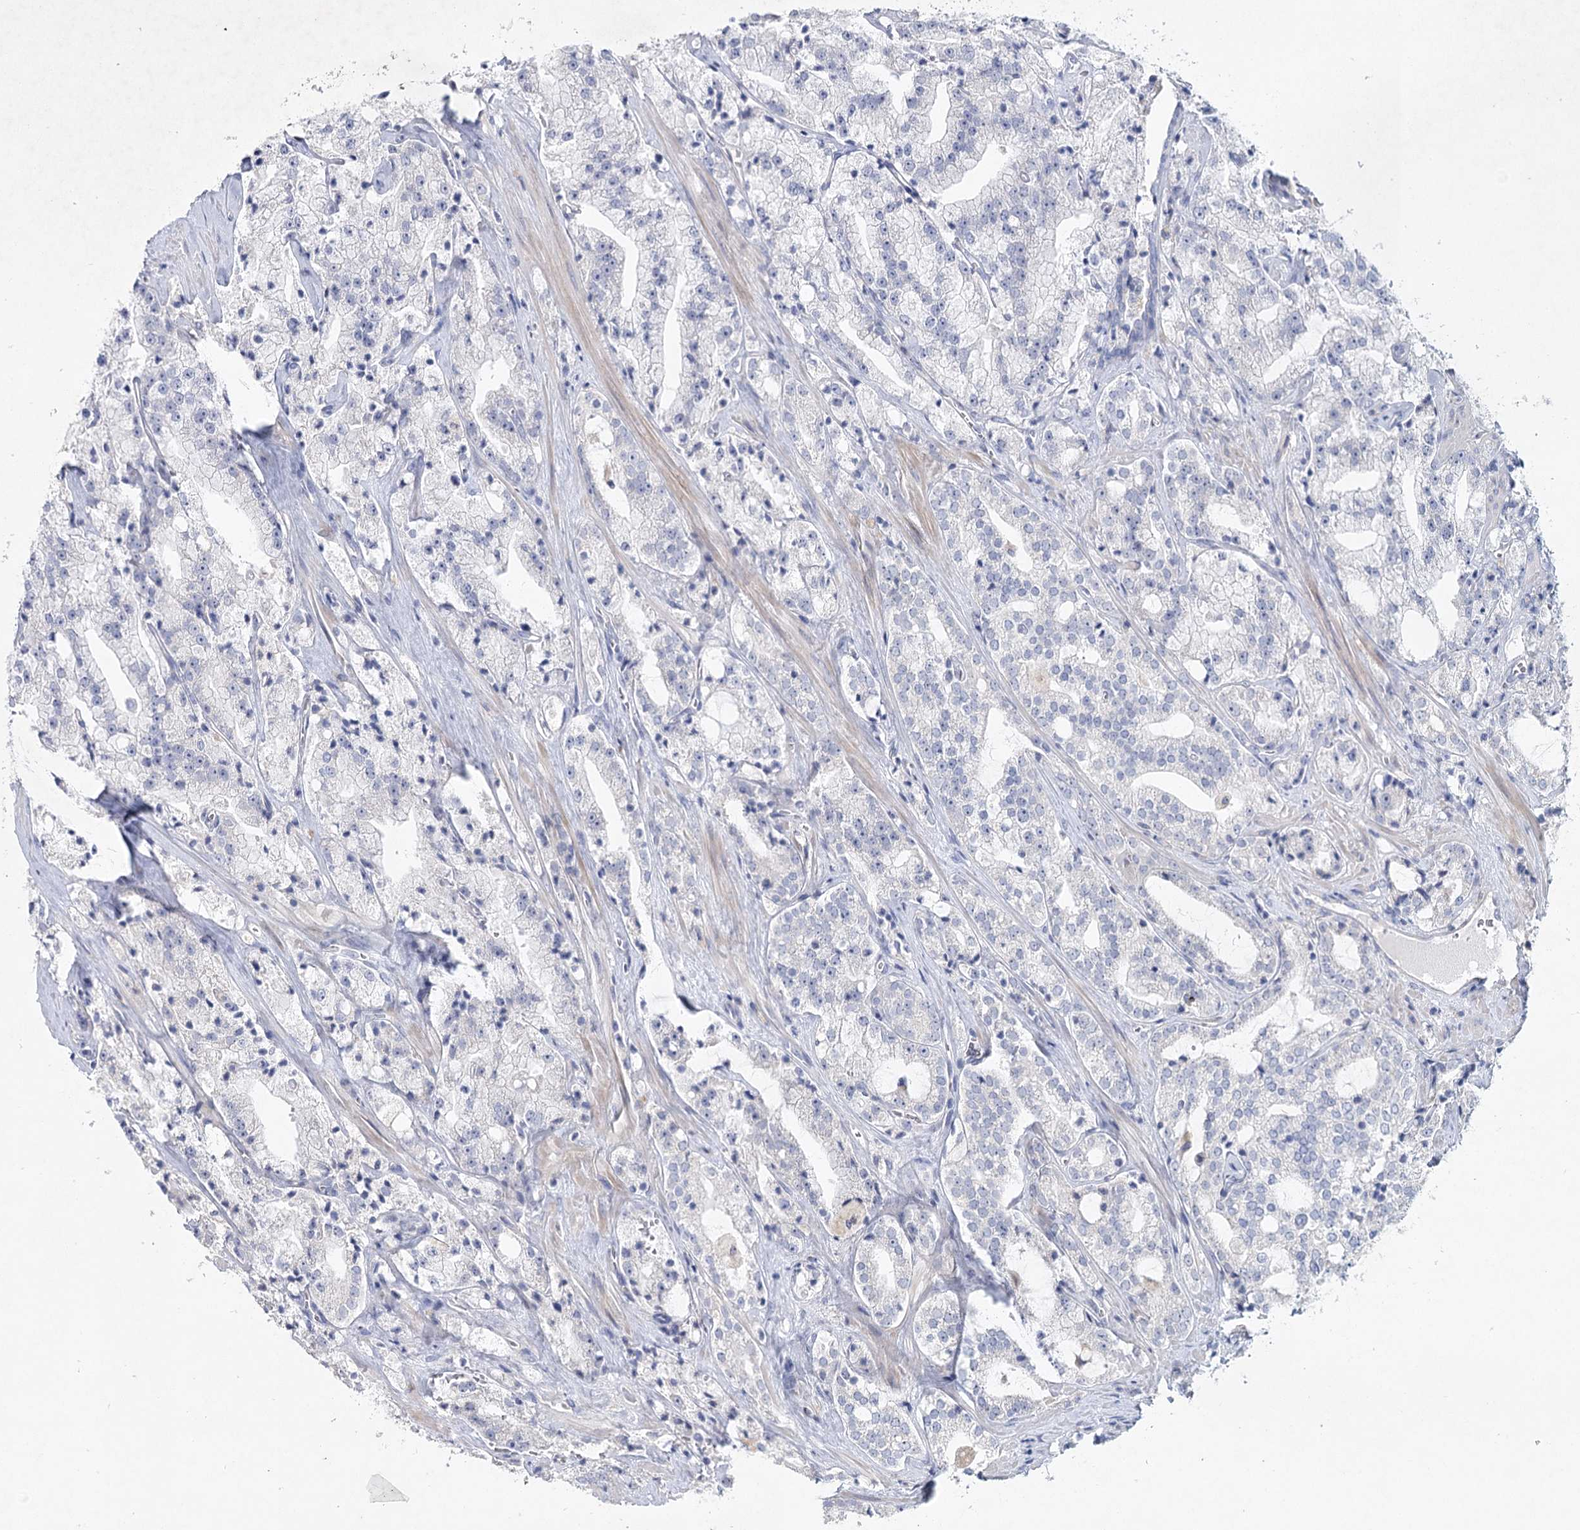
{"staining": {"intensity": "negative", "quantity": "none", "location": "none"}, "tissue": "prostate cancer", "cell_type": "Tumor cells", "image_type": "cancer", "snomed": [{"axis": "morphology", "description": "Adenocarcinoma, High grade"}, {"axis": "topography", "description": "Prostate"}], "caption": "Histopathology image shows no protein expression in tumor cells of prostate cancer tissue.", "gene": "MAP3K13", "patient": {"sex": "male", "age": 64}}